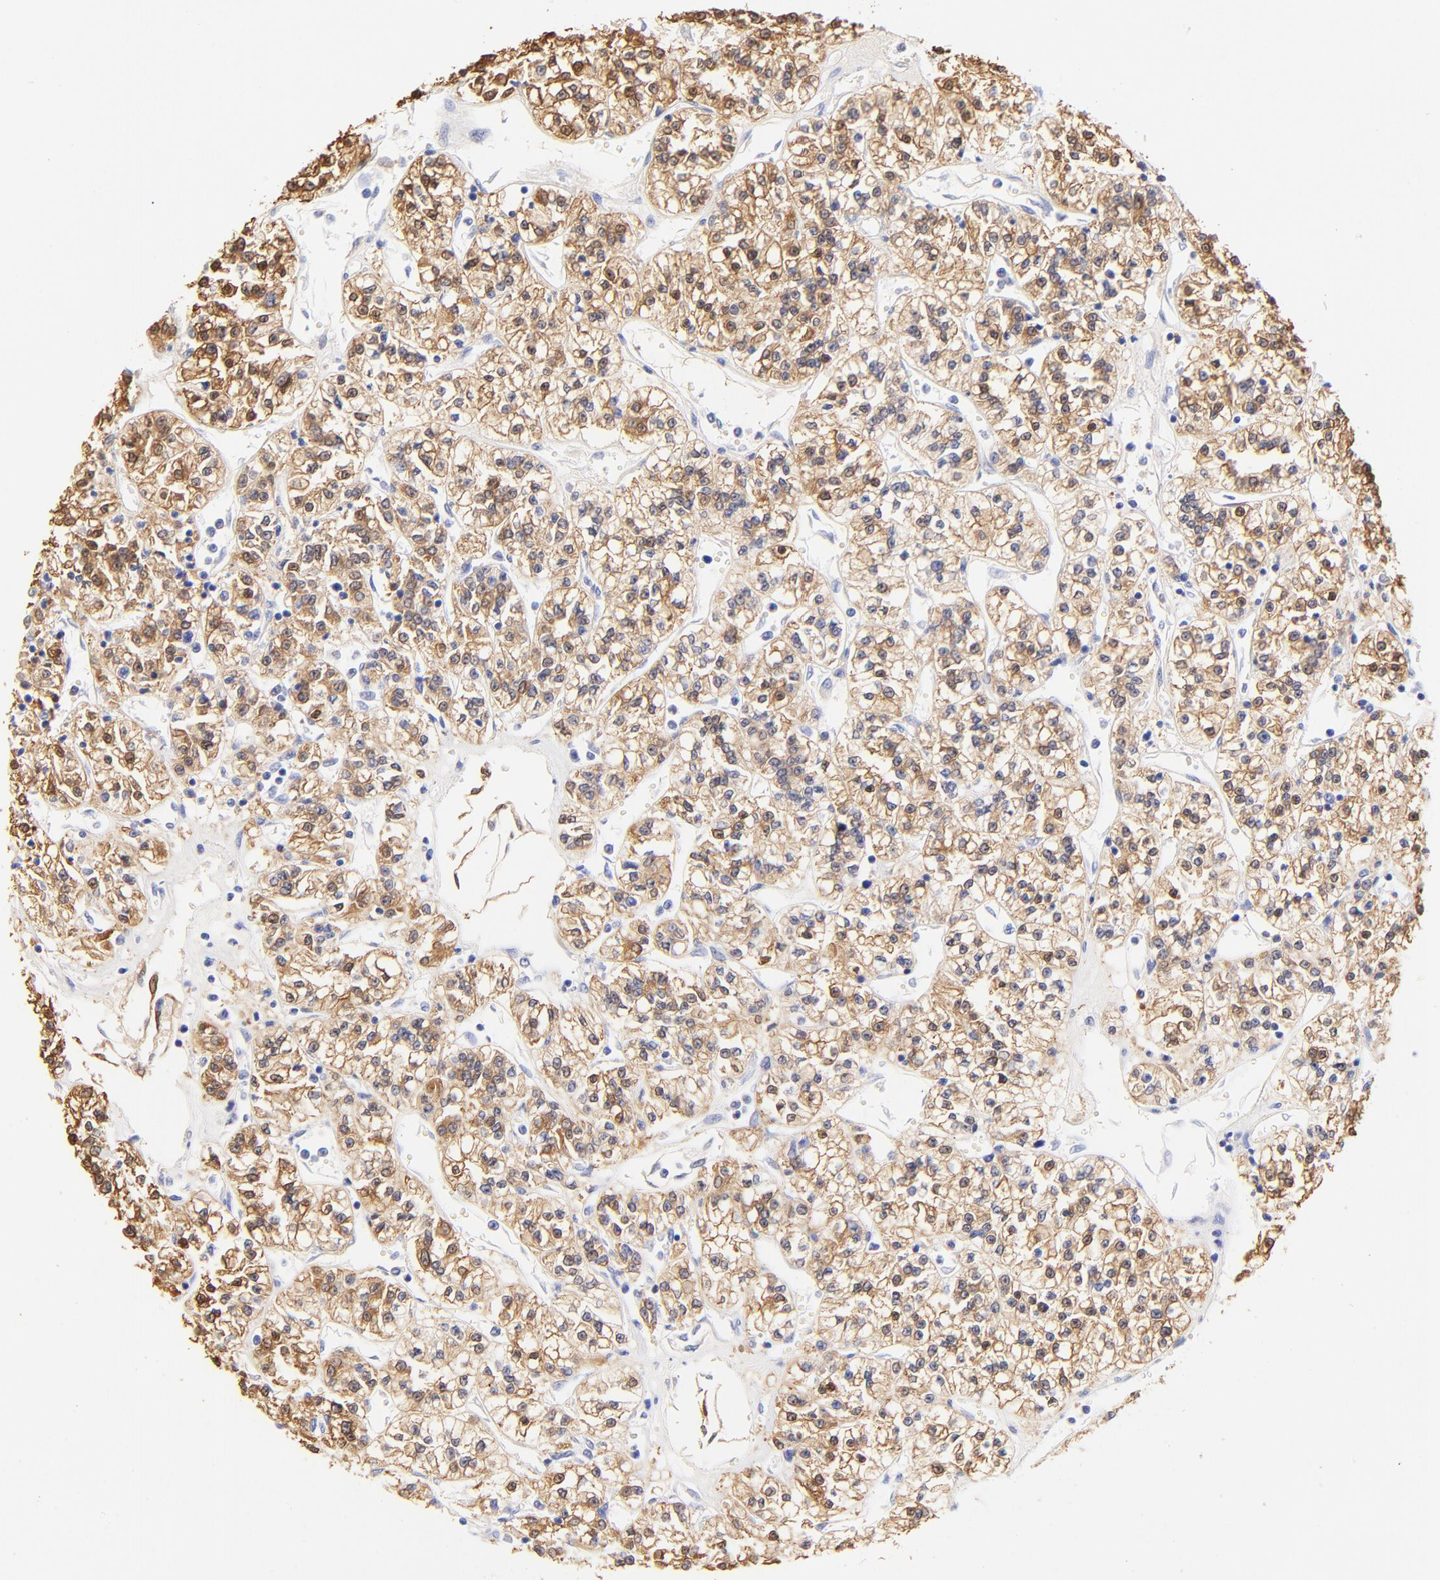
{"staining": {"intensity": "weak", "quantity": ">75%", "location": "cytoplasmic/membranous"}, "tissue": "renal cancer", "cell_type": "Tumor cells", "image_type": "cancer", "snomed": [{"axis": "morphology", "description": "Adenocarcinoma, NOS"}, {"axis": "topography", "description": "Kidney"}], "caption": "Immunohistochemical staining of renal cancer displays weak cytoplasmic/membranous protein expression in approximately >75% of tumor cells. Ihc stains the protein of interest in brown and the nuclei are stained blue.", "gene": "ALDH1A1", "patient": {"sex": "female", "age": 76}}